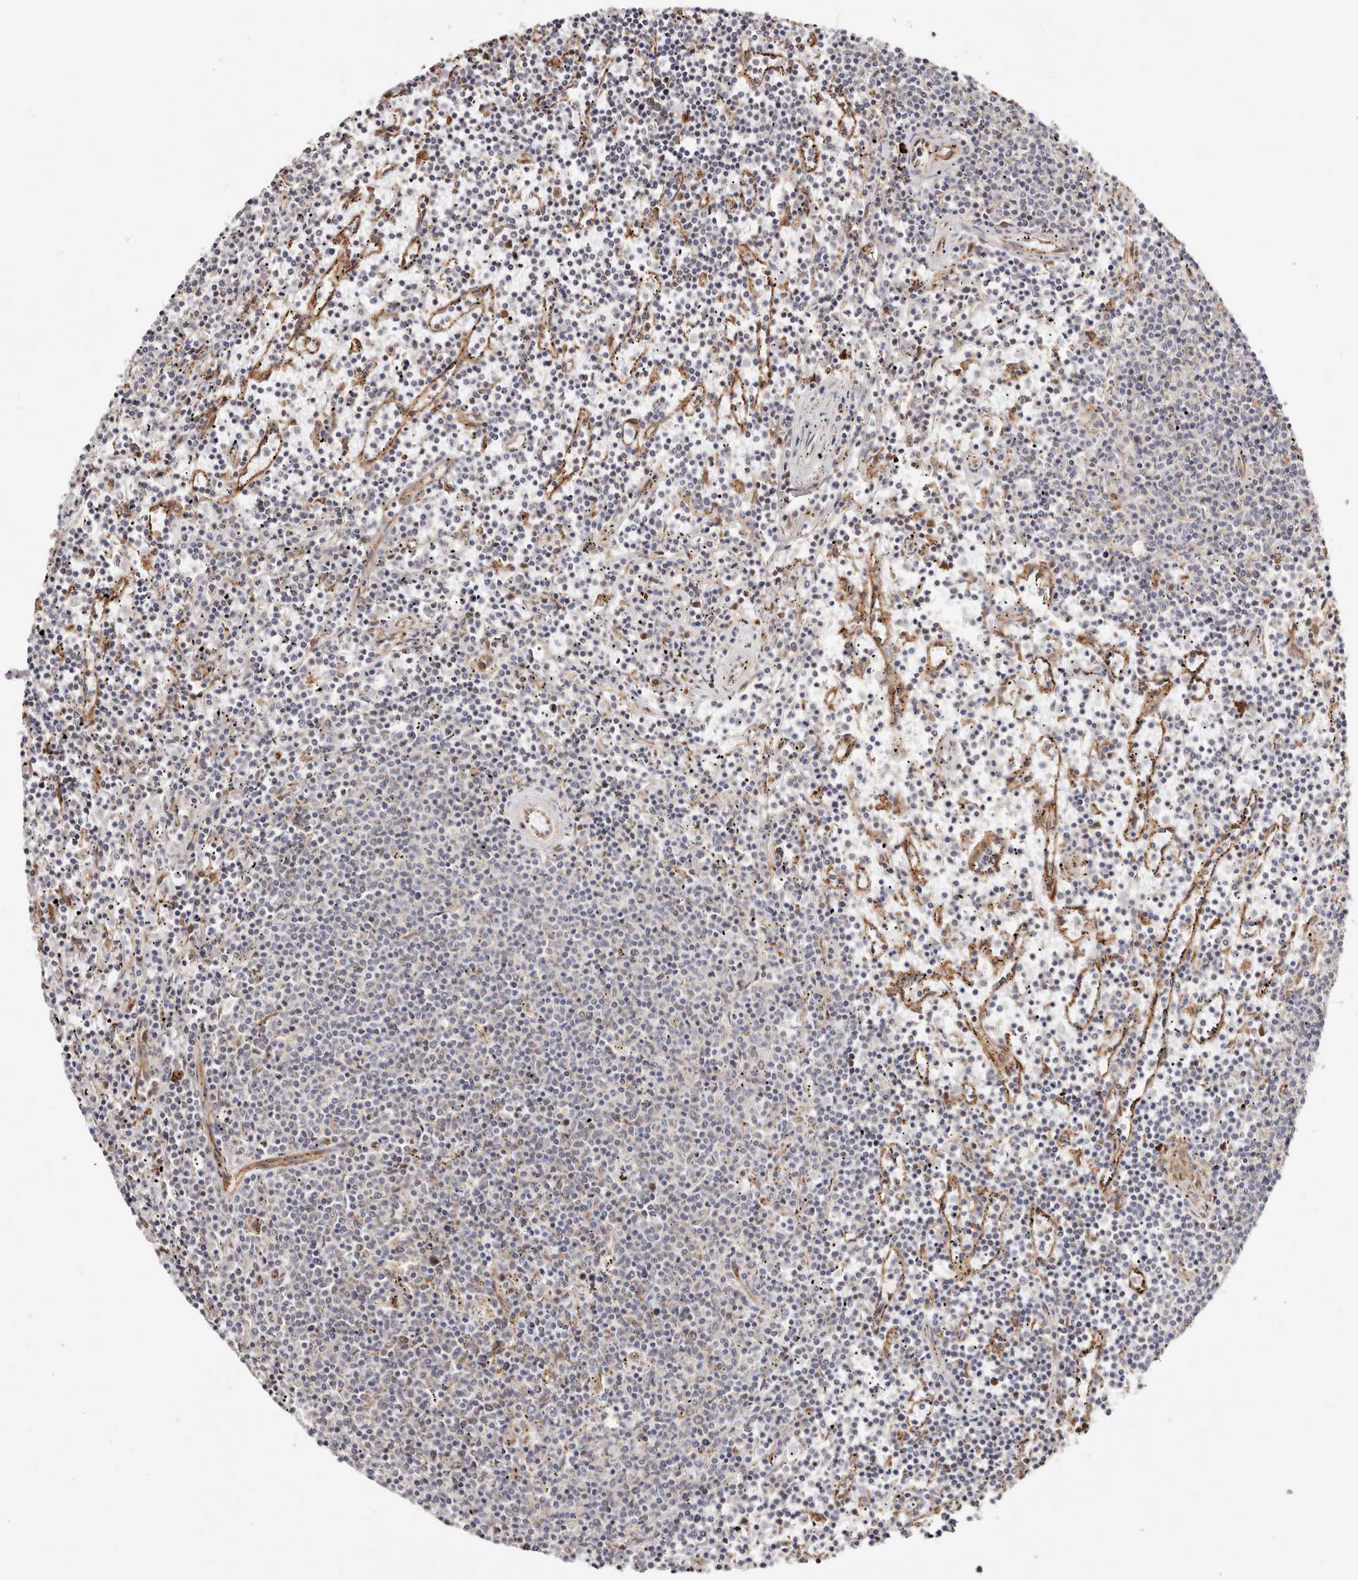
{"staining": {"intensity": "negative", "quantity": "none", "location": "none"}, "tissue": "lymphoma", "cell_type": "Tumor cells", "image_type": "cancer", "snomed": [{"axis": "morphology", "description": "Malignant lymphoma, non-Hodgkin's type, Low grade"}, {"axis": "topography", "description": "Spleen"}], "caption": "A photomicrograph of human lymphoma is negative for staining in tumor cells.", "gene": "CTNNB1", "patient": {"sex": "female", "age": 50}}